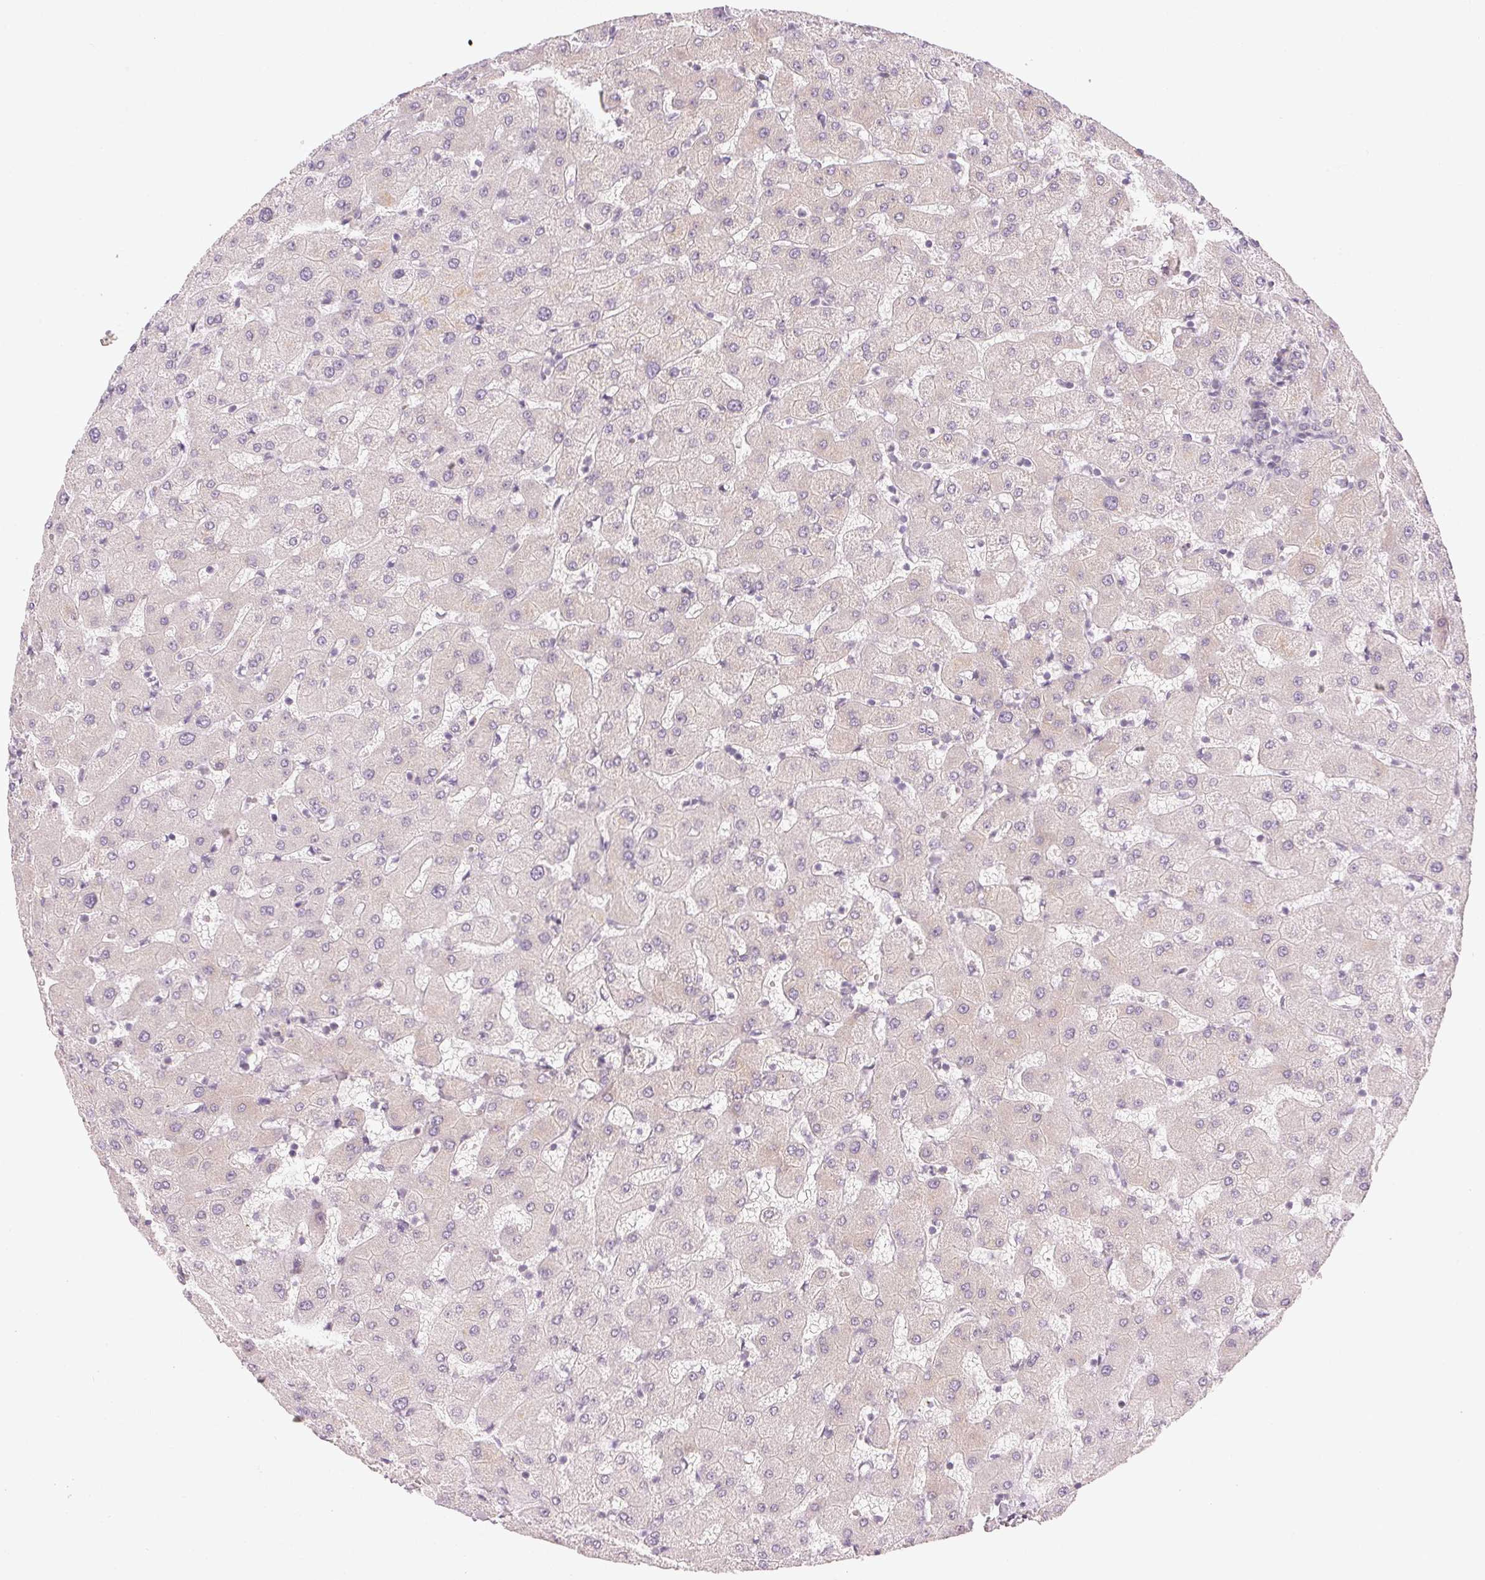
{"staining": {"intensity": "negative", "quantity": "none", "location": "none"}, "tissue": "liver", "cell_type": "Cholangiocytes", "image_type": "normal", "snomed": [{"axis": "morphology", "description": "Normal tissue, NOS"}, {"axis": "topography", "description": "Liver"}], "caption": "A micrograph of human liver is negative for staining in cholangiocytes. (Immunohistochemistry, brightfield microscopy, high magnification).", "gene": "KPRP", "patient": {"sex": "female", "age": 63}}